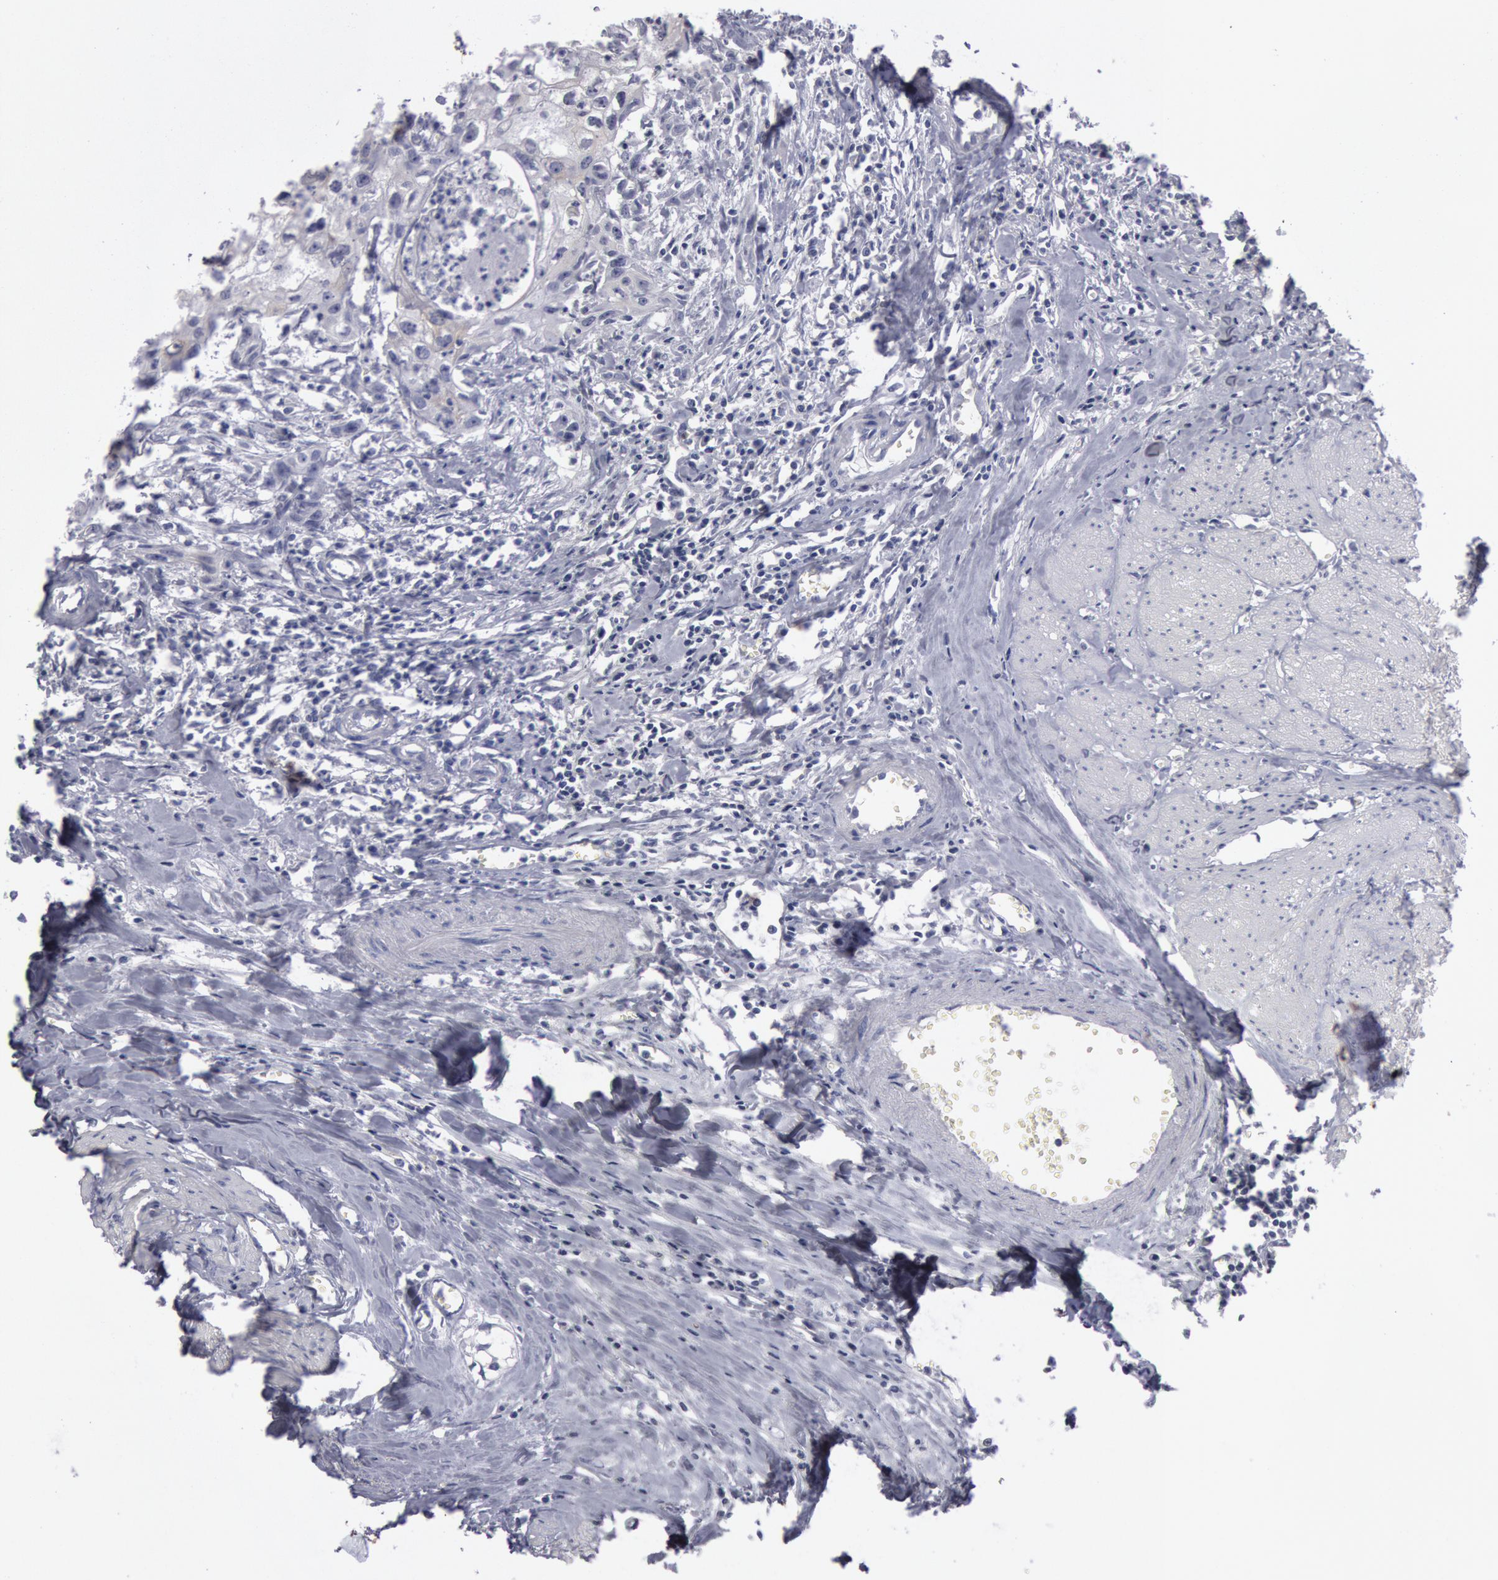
{"staining": {"intensity": "negative", "quantity": "none", "location": "none"}, "tissue": "urothelial cancer", "cell_type": "Tumor cells", "image_type": "cancer", "snomed": [{"axis": "morphology", "description": "Urothelial carcinoma, High grade"}, {"axis": "topography", "description": "Urinary bladder"}], "caption": "Tumor cells show no significant protein positivity in urothelial carcinoma (high-grade).", "gene": "KRT16", "patient": {"sex": "male", "age": 54}}